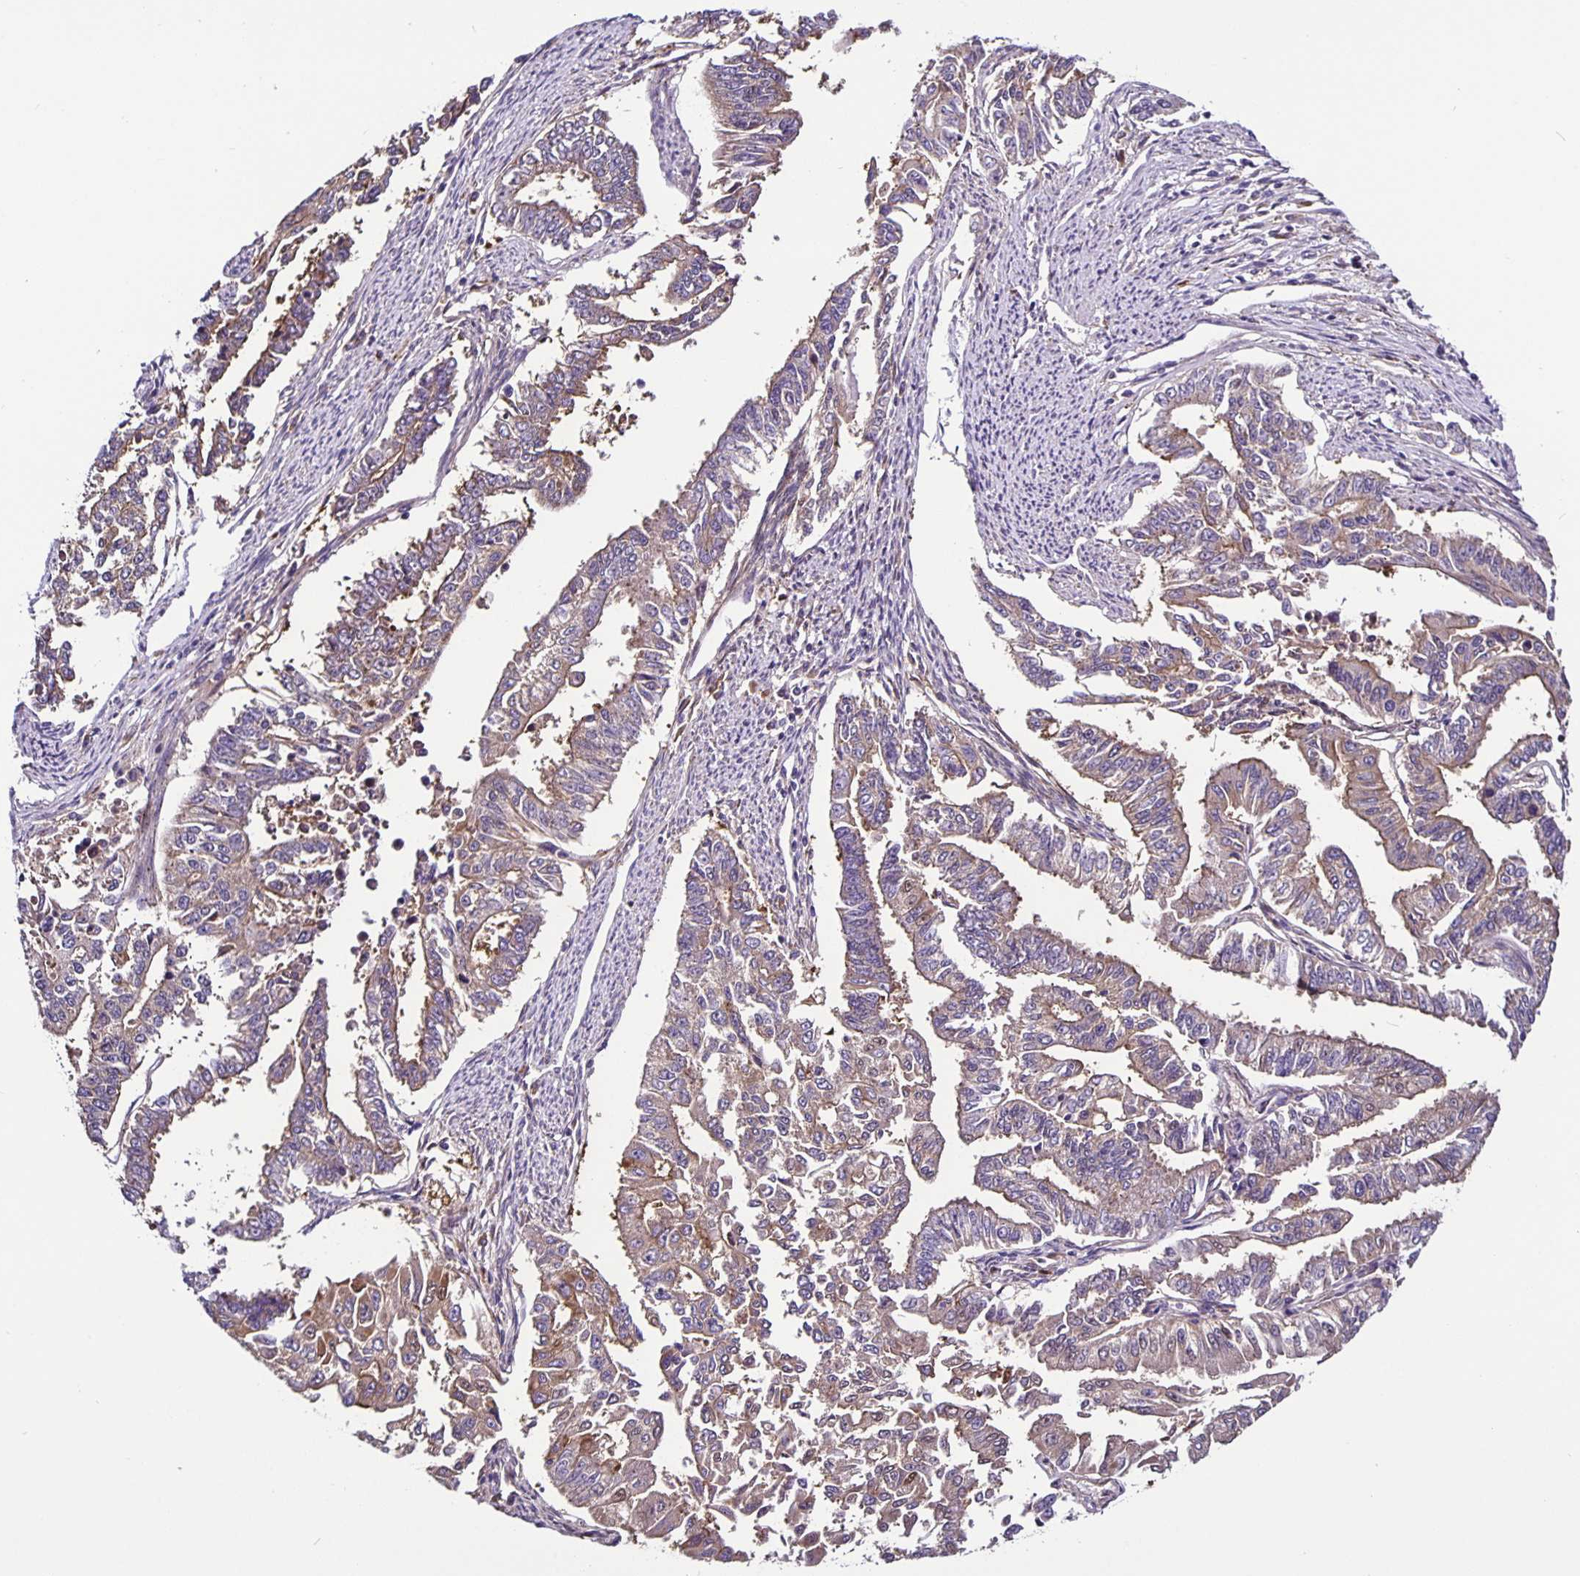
{"staining": {"intensity": "weak", "quantity": "25%-75%", "location": "cytoplasmic/membranous"}, "tissue": "endometrial cancer", "cell_type": "Tumor cells", "image_type": "cancer", "snomed": [{"axis": "morphology", "description": "Adenocarcinoma, NOS"}, {"axis": "topography", "description": "Uterus"}], "caption": "DAB immunohistochemical staining of human adenocarcinoma (endometrial) displays weak cytoplasmic/membranous protein staining in about 25%-75% of tumor cells.", "gene": "SNX5", "patient": {"sex": "female", "age": 59}}